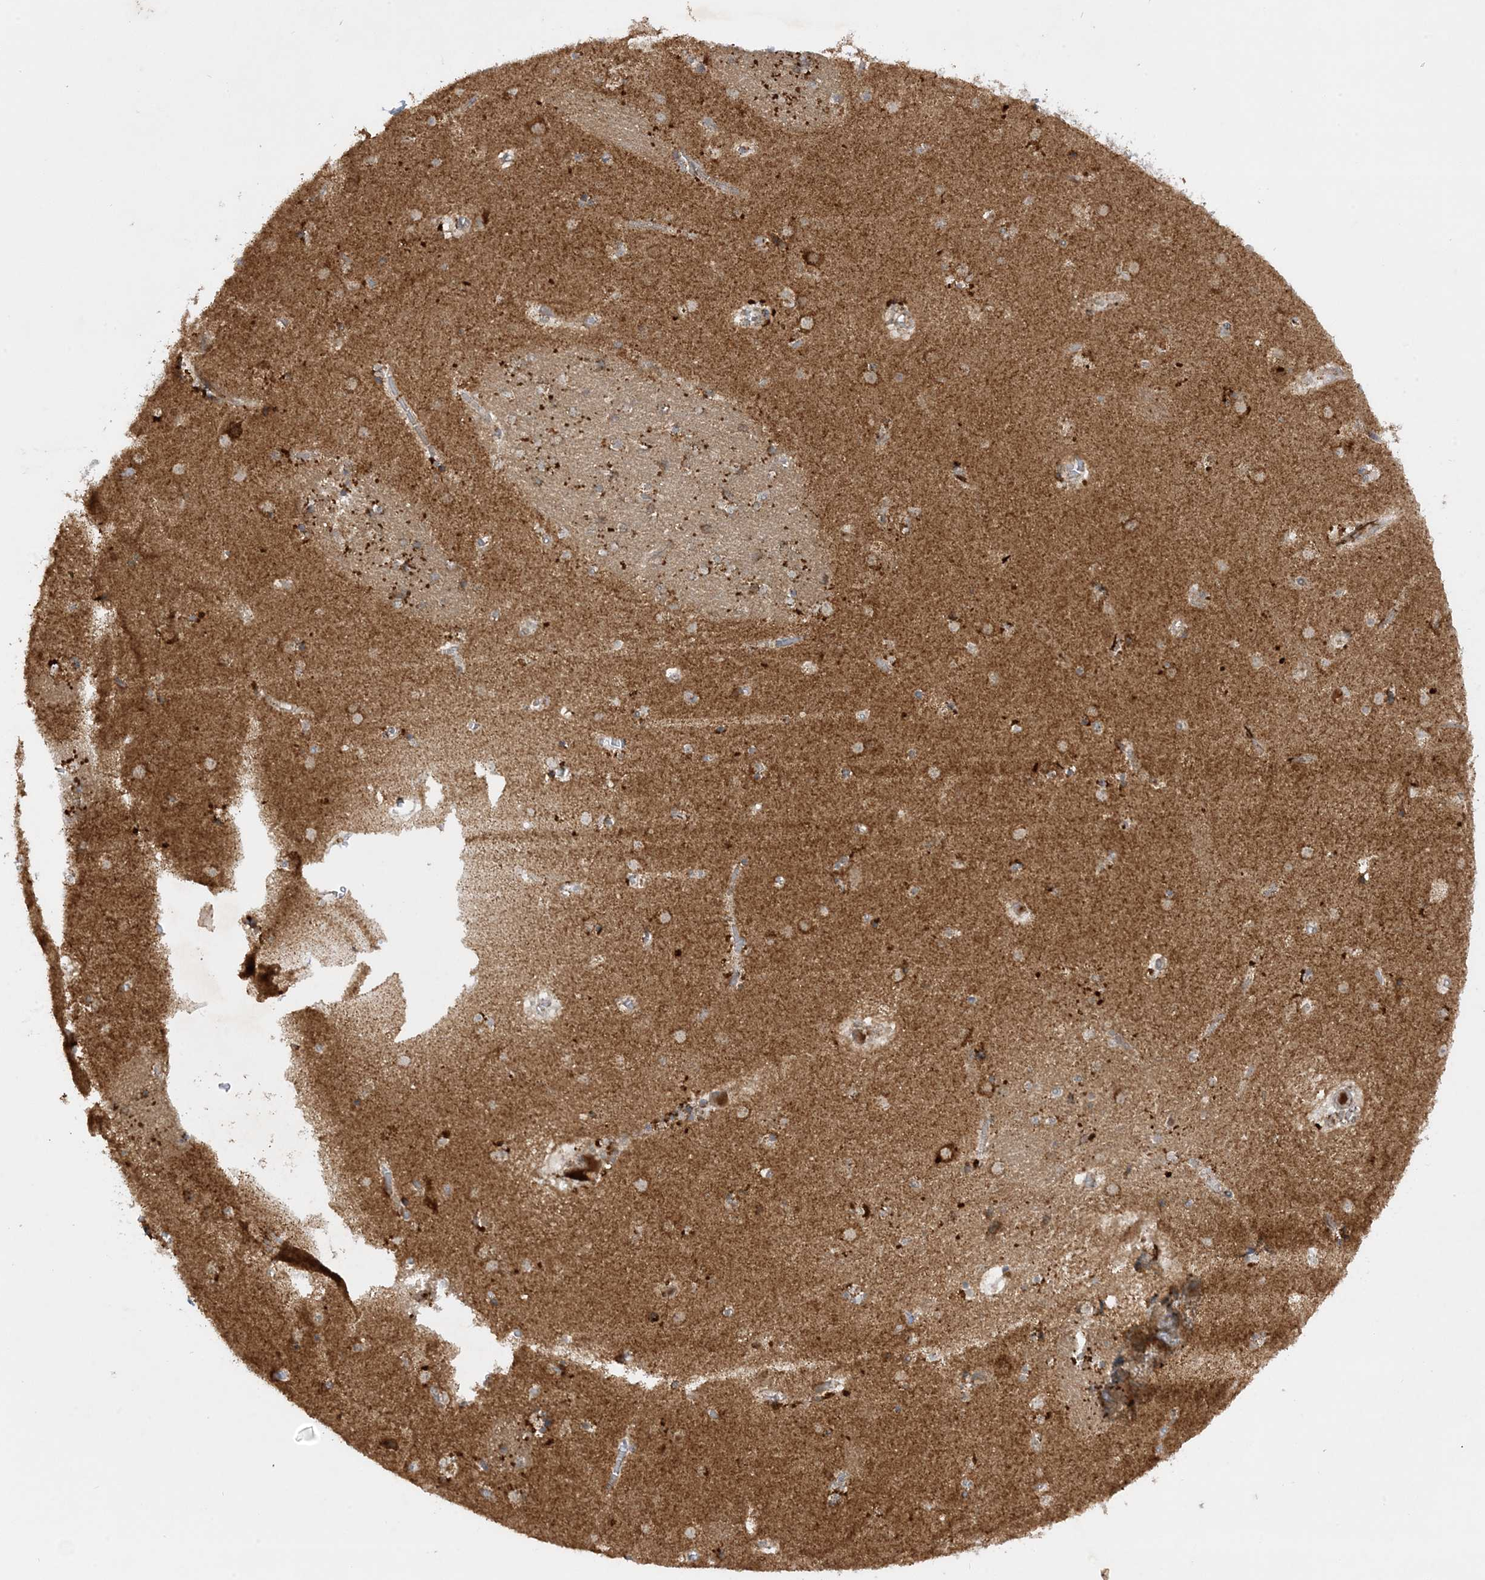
{"staining": {"intensity": "moderate", "quantity": "<25%", "location": "cytoplasmic/membranous"}, "tissue": "caudate", "cell_type": "Glial cells", "image_type": "normal", "snomed": [{"axis": "morphology", "description": "Normal tissue, NOS"}, {"axis": "topography", "description": "Lateral ventricle wall"}], "caption": "High-power microscopy captured an IHC photomicrograph of benign caudate, revealing moderate cytoplasmic/membranous staining in approximately <25% of glial cells.", "gene": "NDUFAF3", "patient": {"sex": "male", "age": 70}}